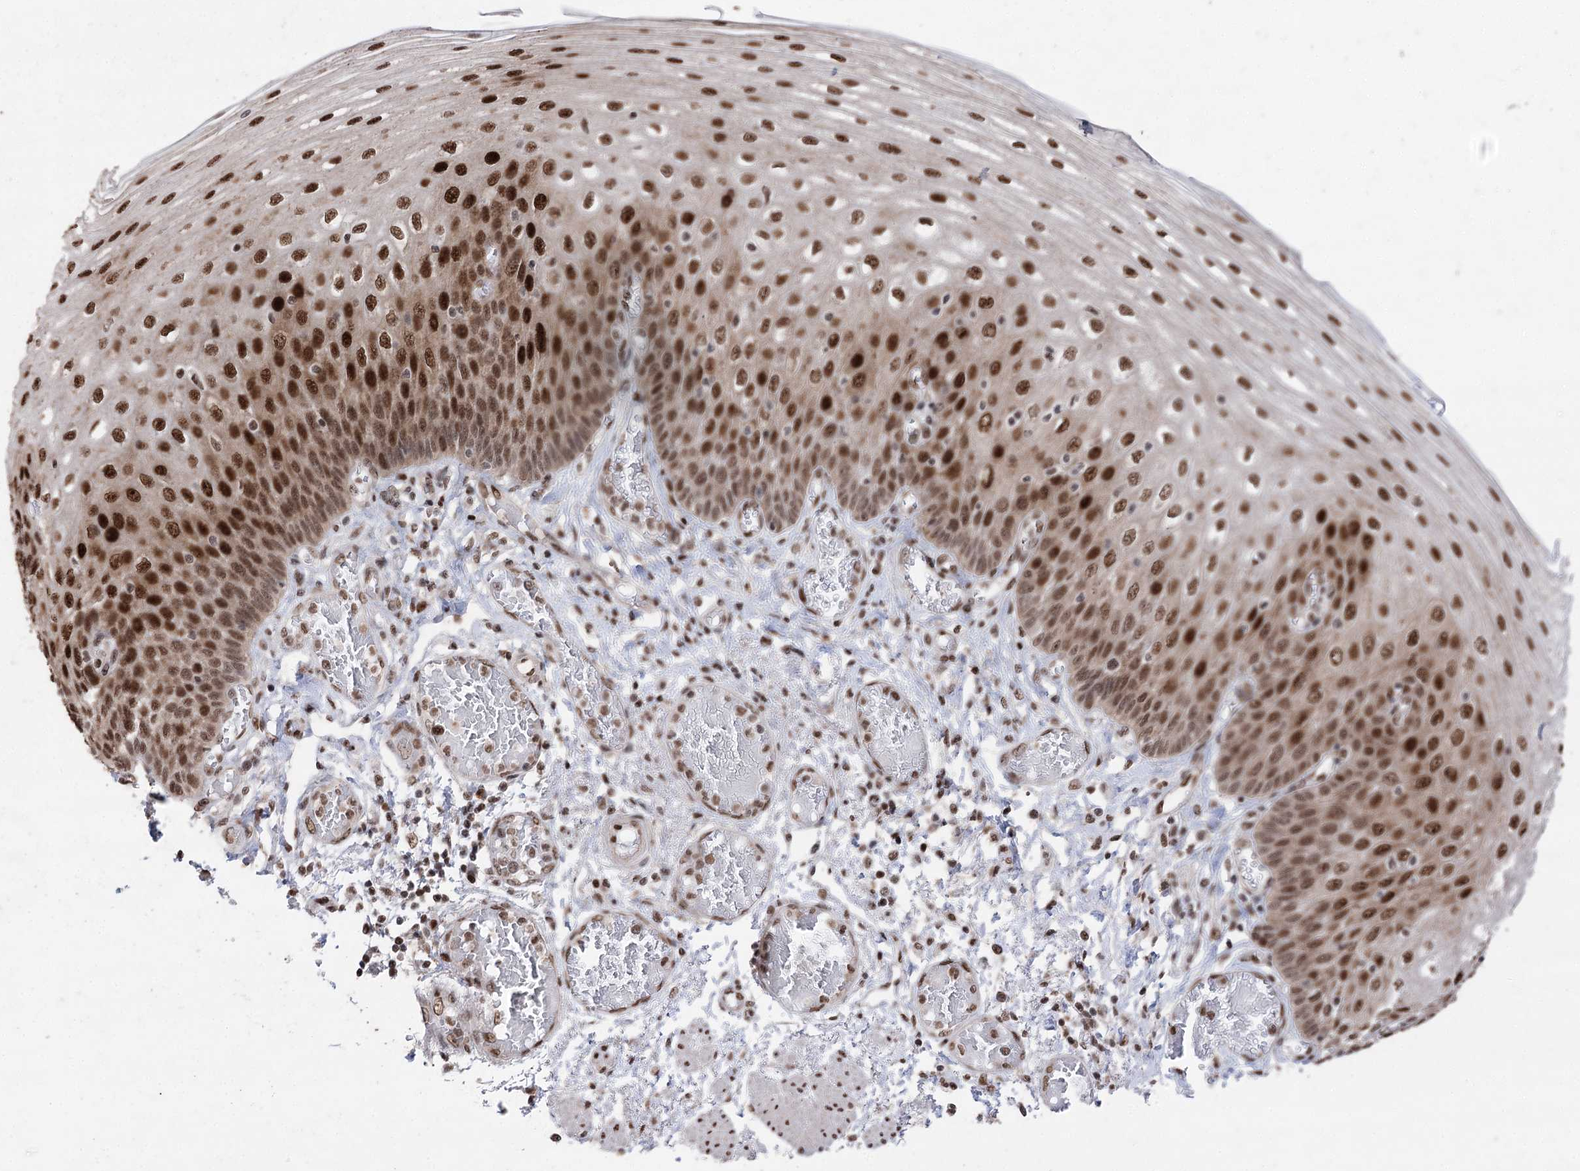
{"staining": {"intensity": "strong", "quantity": ">75%", "location": "nuclear"}, "tissue": "esophagus", "cell_type": "Squamous epithelial cells", "image_type": "normal", "snomed": [{"axis": "morphology", "description": "Normal tissue, NOS"}, {"axis": "topography", "description": "Esophagus"}], "caption": "Brown immunohistochemical staining in normal human esophagus displays strong nuclear positivity in approximately >75% of squamous epithelial cells.", "gene": "PDCD4", "patient": {"sex": "male", "age": 81}}